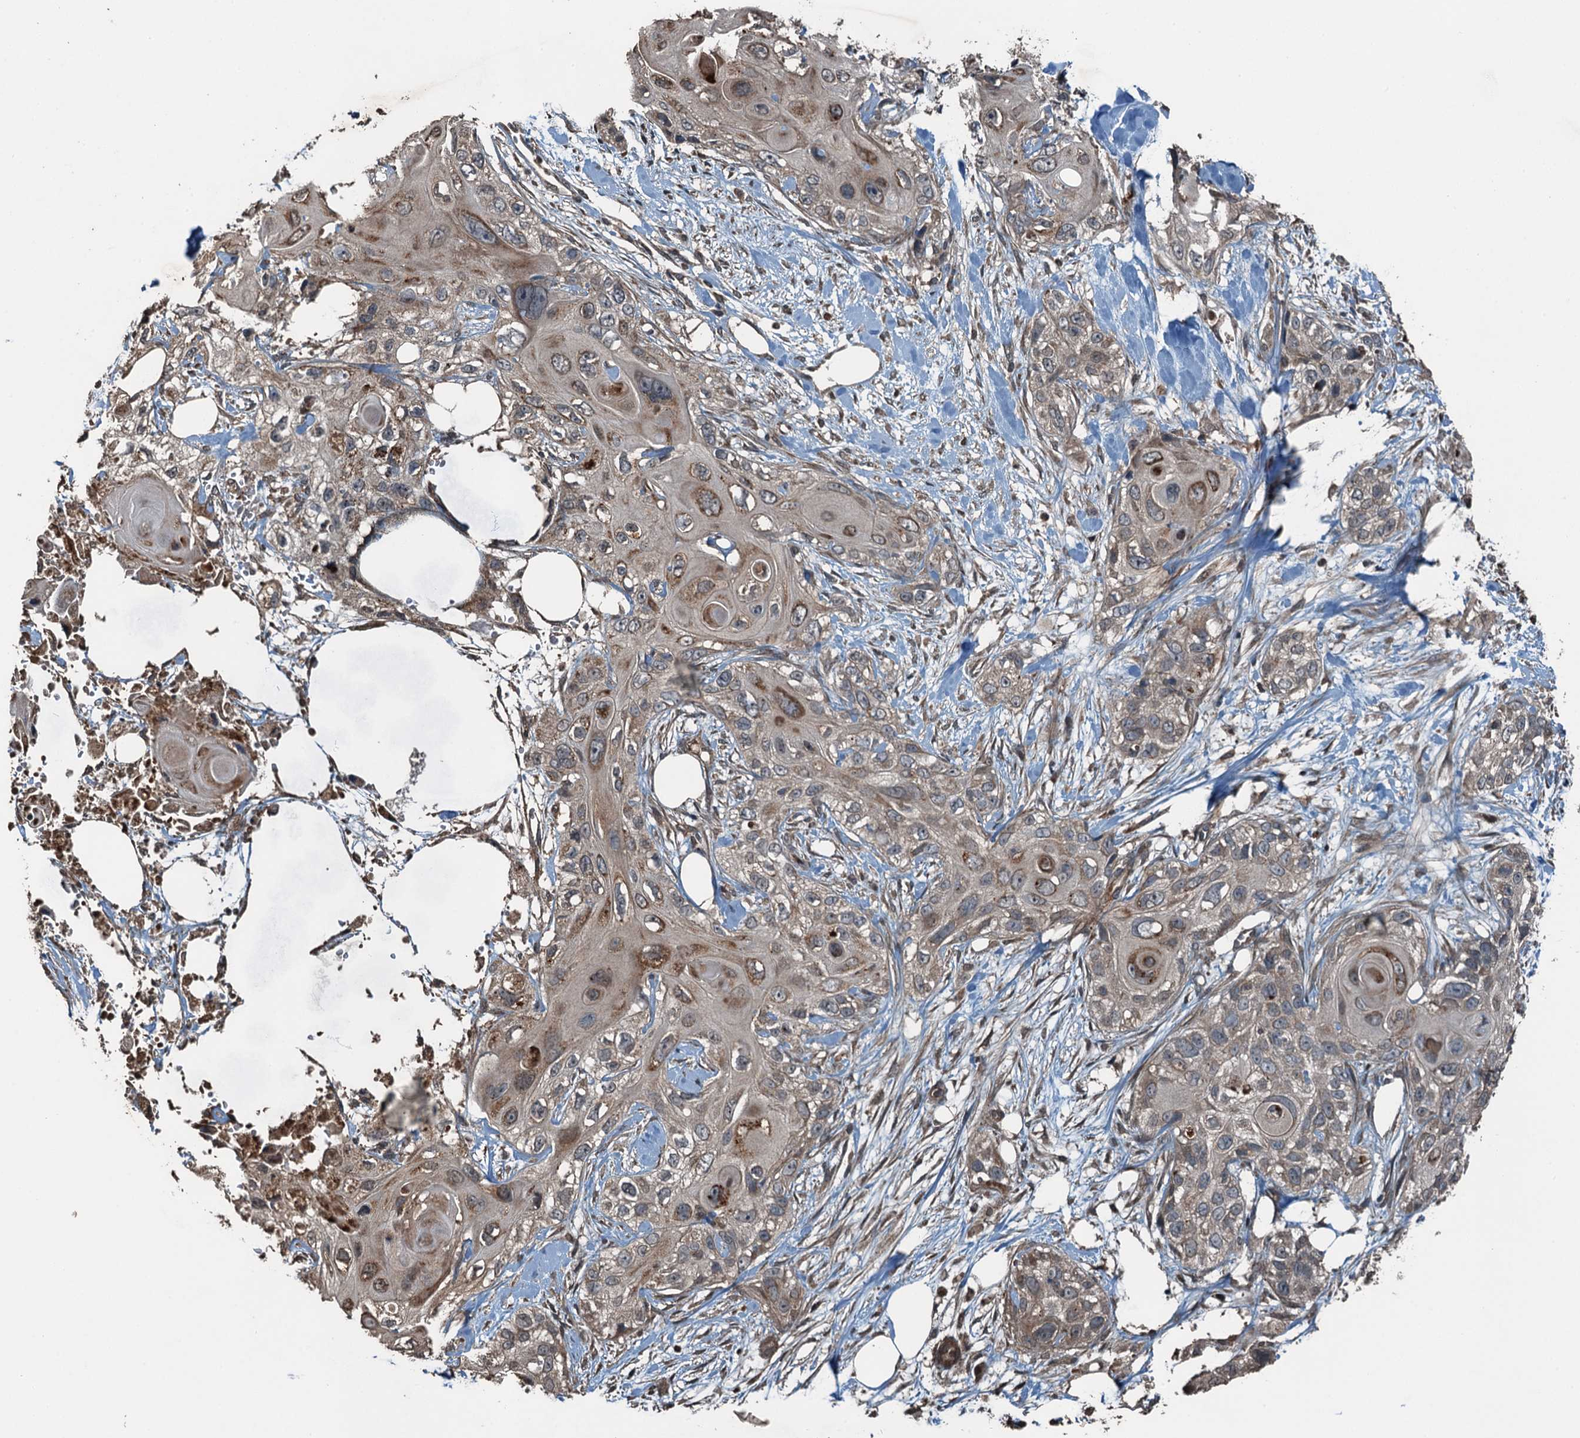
{"staining": {"intensity": "moderate", "quantity": "25%-75%", "location": "cytoplasmic/membranous"}, "tissue": "skin cancer", "cell_type": "Tumor cells", "image_type": "cancer", "snomed": [{"axis": "morphology", "description": "Normal tissue, NOS"}, {"axis": "morphology", "description": "Squamous cell carcinoma, NOS"}, {"axis": "topography", "description": "Skin"}], "caption": "This is an image of immunohistochemistry (IHC) staining of skin cancer, which shows moderate expression in the cytoplasmic/membranous of tumor cells.", "gene": "TCTN1", "patient": {"sex": "male", "age": 72}}